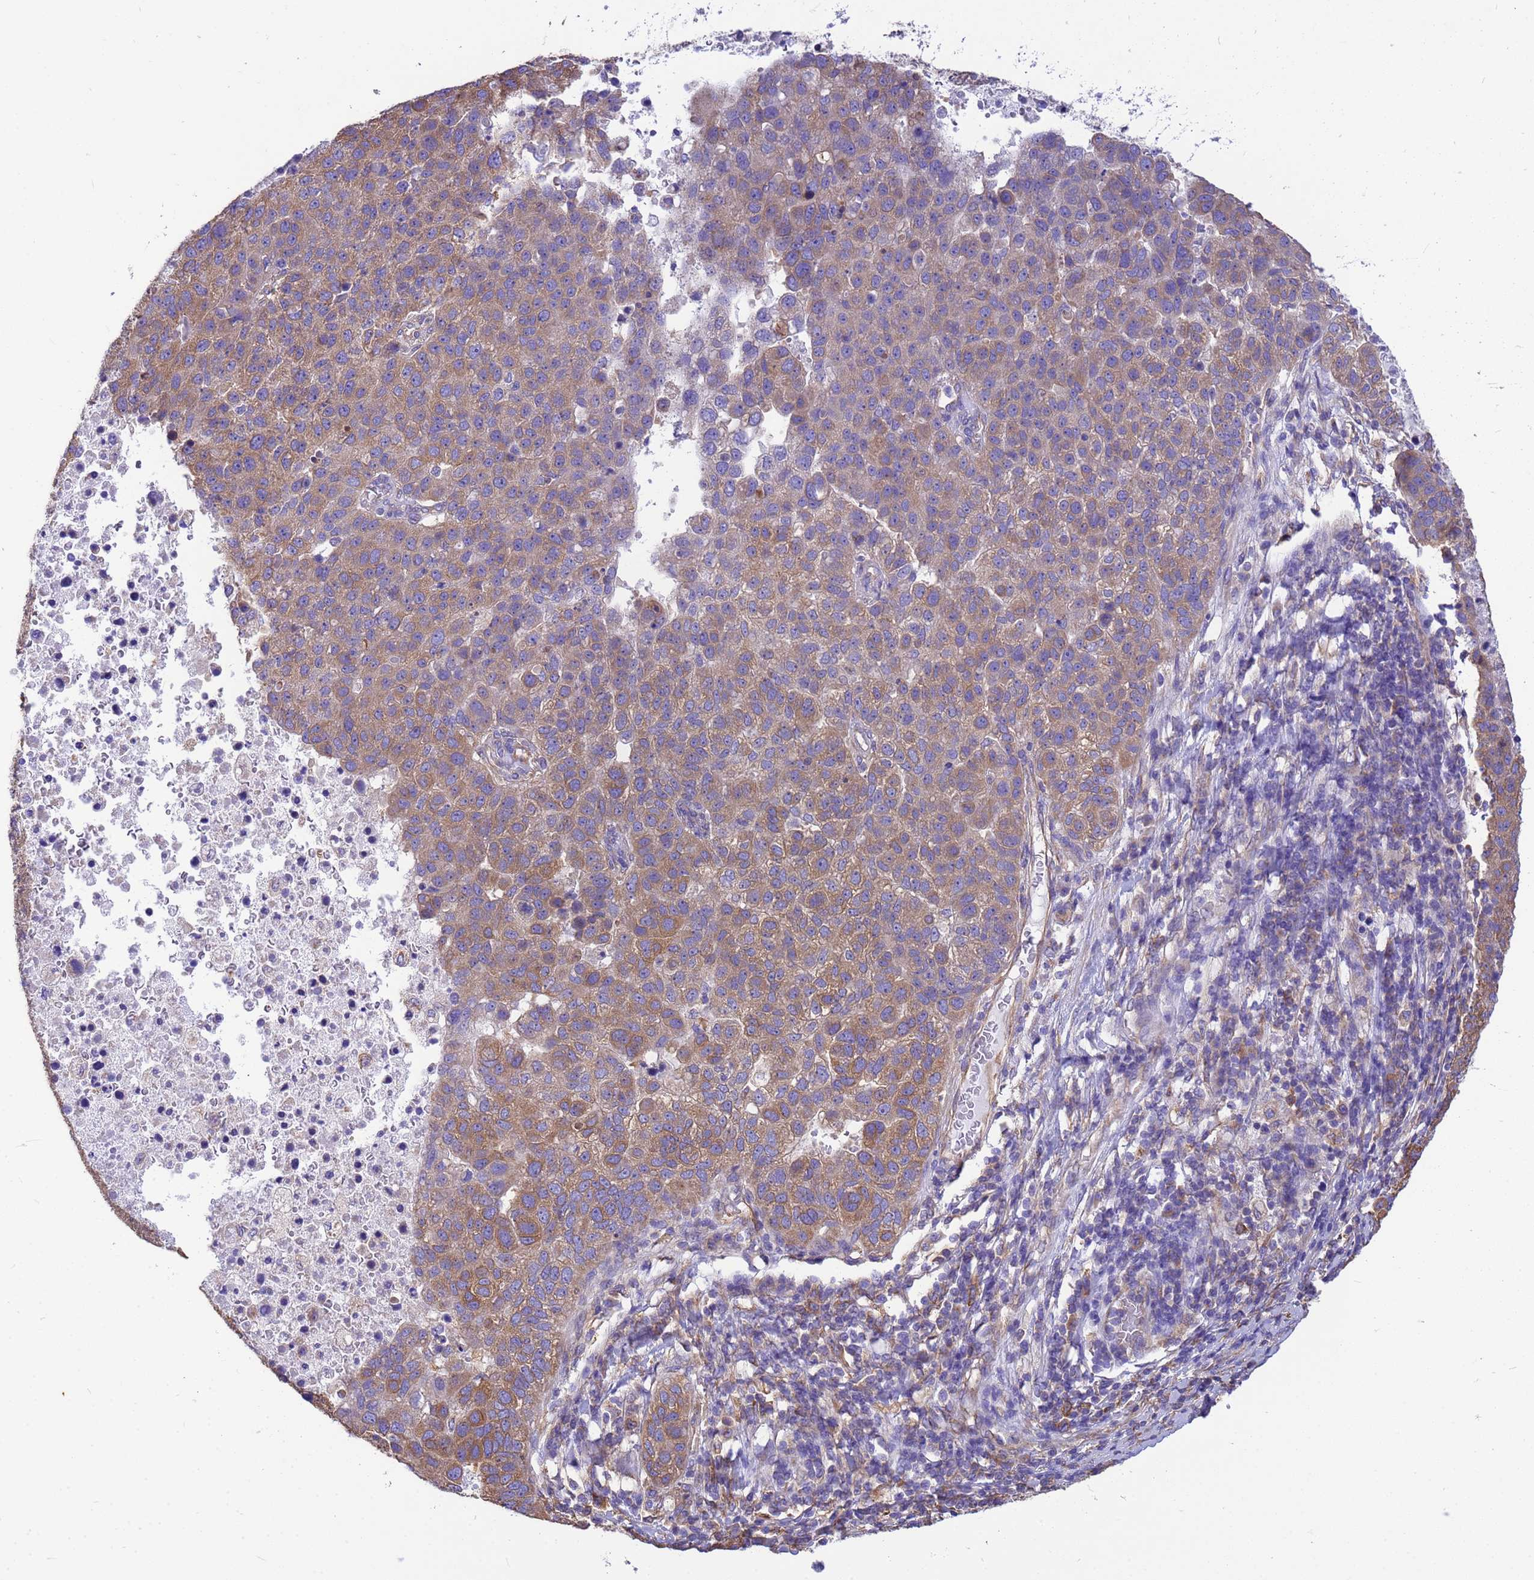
{"staining": {"intensity": "moderate", "quantity": ">75%", "location": "cytoplasmic/membranous"}, "tissue": "pancreatic cancer", "cell_type": "Tumor cells", "image_type": "cancer", "snomed": [{"axis": "morphology", "description": "Adenocarcinoma, NOS"}, {"axis": "topography", "description": "Pancreas"}], "caption": "High-magnification brightfield microscopy of pancreatic cancer (adenocarcinoma) stained with DAB (3,3'-diaminobenzidine) (brown) and counterstained with hematoxylin (blue). tumor cells exhibit moderate cytoplasmic/membranous expression is appreciated in approximately>75% of cells.", "gene": "TUBB1", "patient": {"sex": "female", "age": 61}}